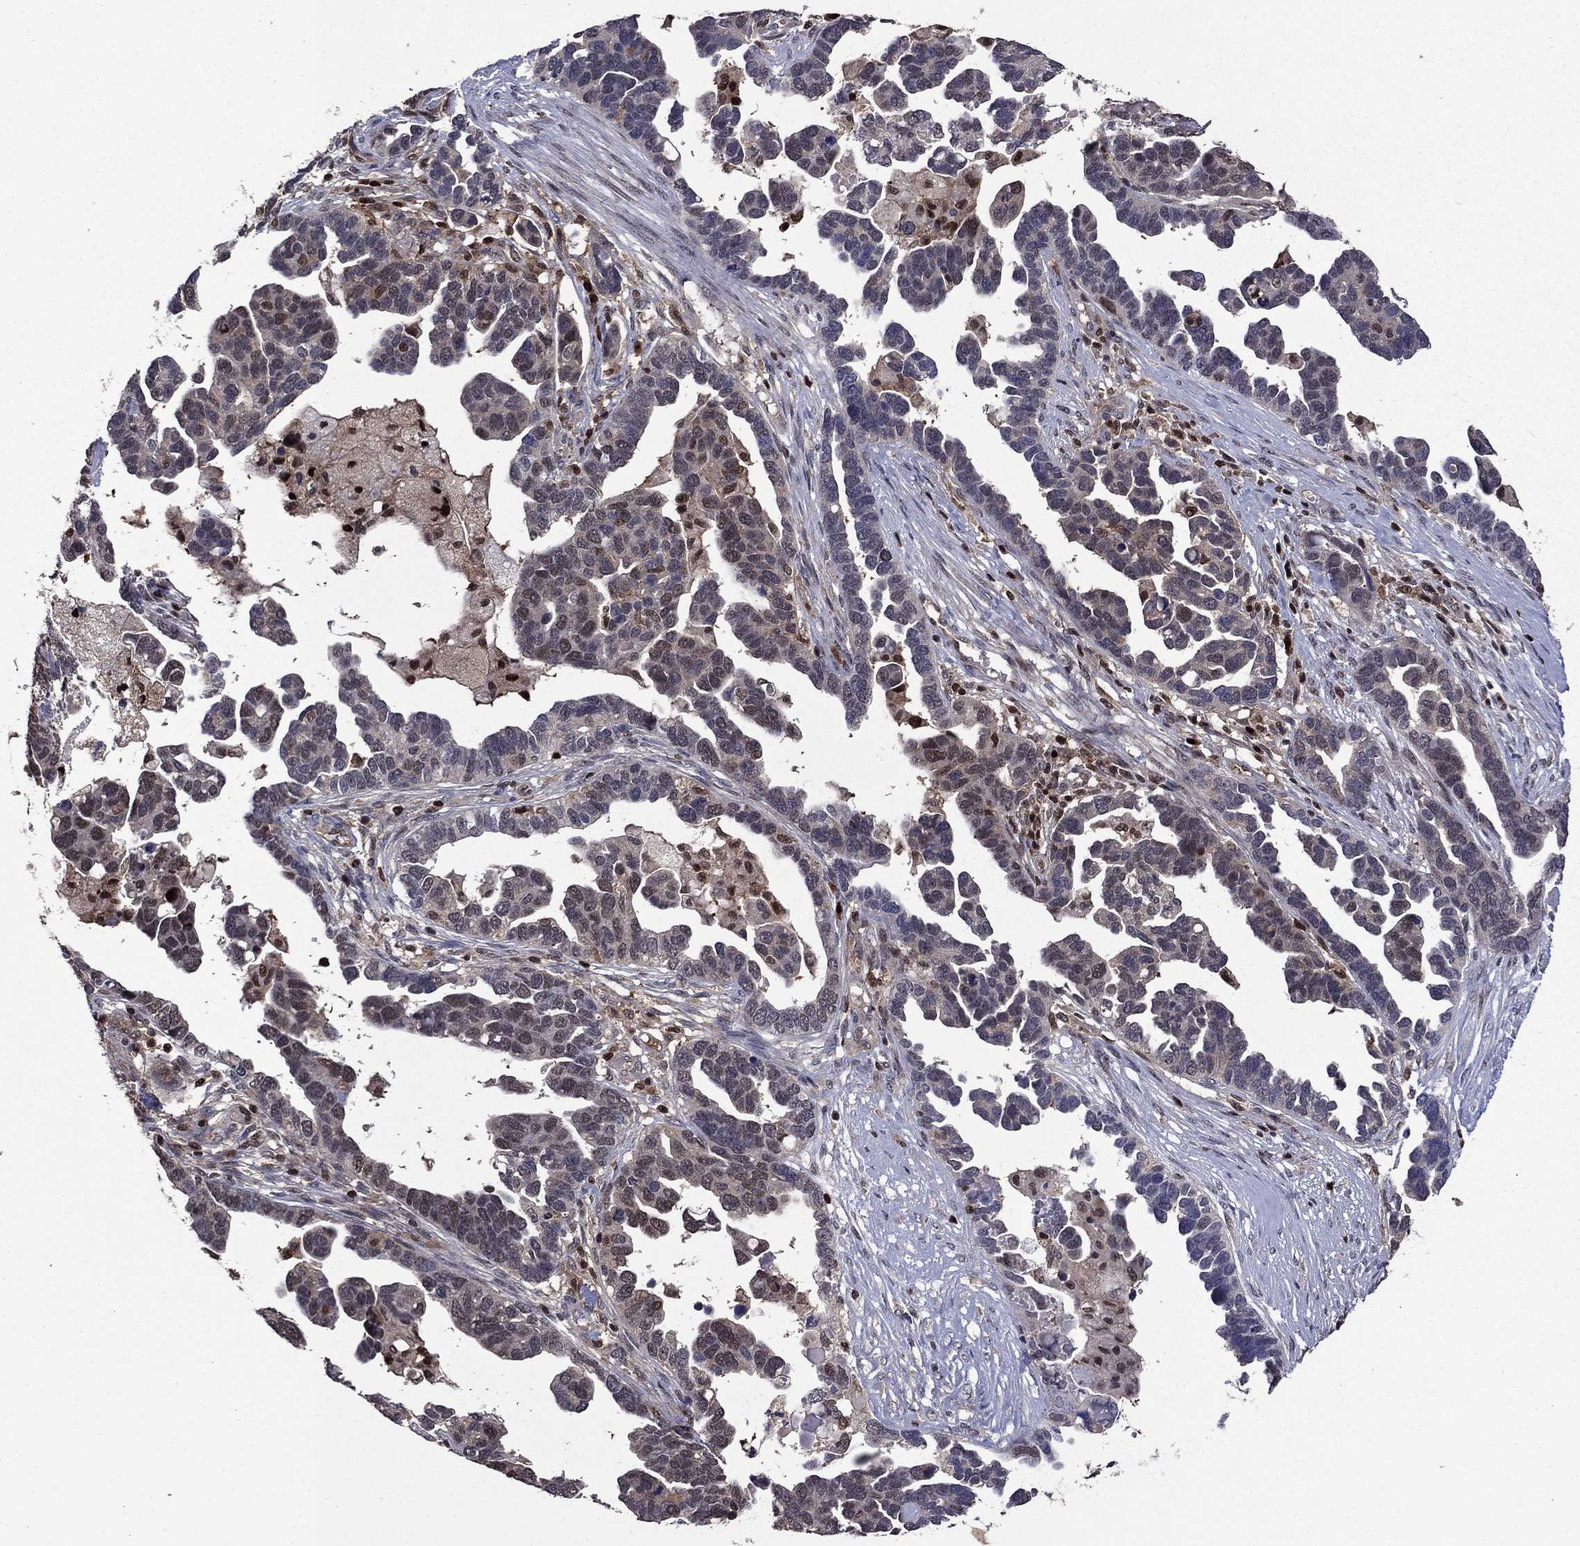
{"staining": {"intensity": "moderate", "quantity": "<25%", "location": "nuclear"}, "tissue": "ovarian cancer", "cell_type": "Tumor cells", "image_type": "cancer", "snomed": [{"axis": "morphology", "description": "Cystadenocarcinoma, serous, NOS"}, {"axis": "topography", "description": "Ovary"}], "caption": "Immunohistochemistry (IHC) photomicrograph of ovarian serous cystadenocarcinoma stained for a protein (brown), which reveals low levels of moderate nuclear positivity in about <25% of tumor cells.", "gene": "APPBP2", "patient": {"sex": "female", "age": 54}}